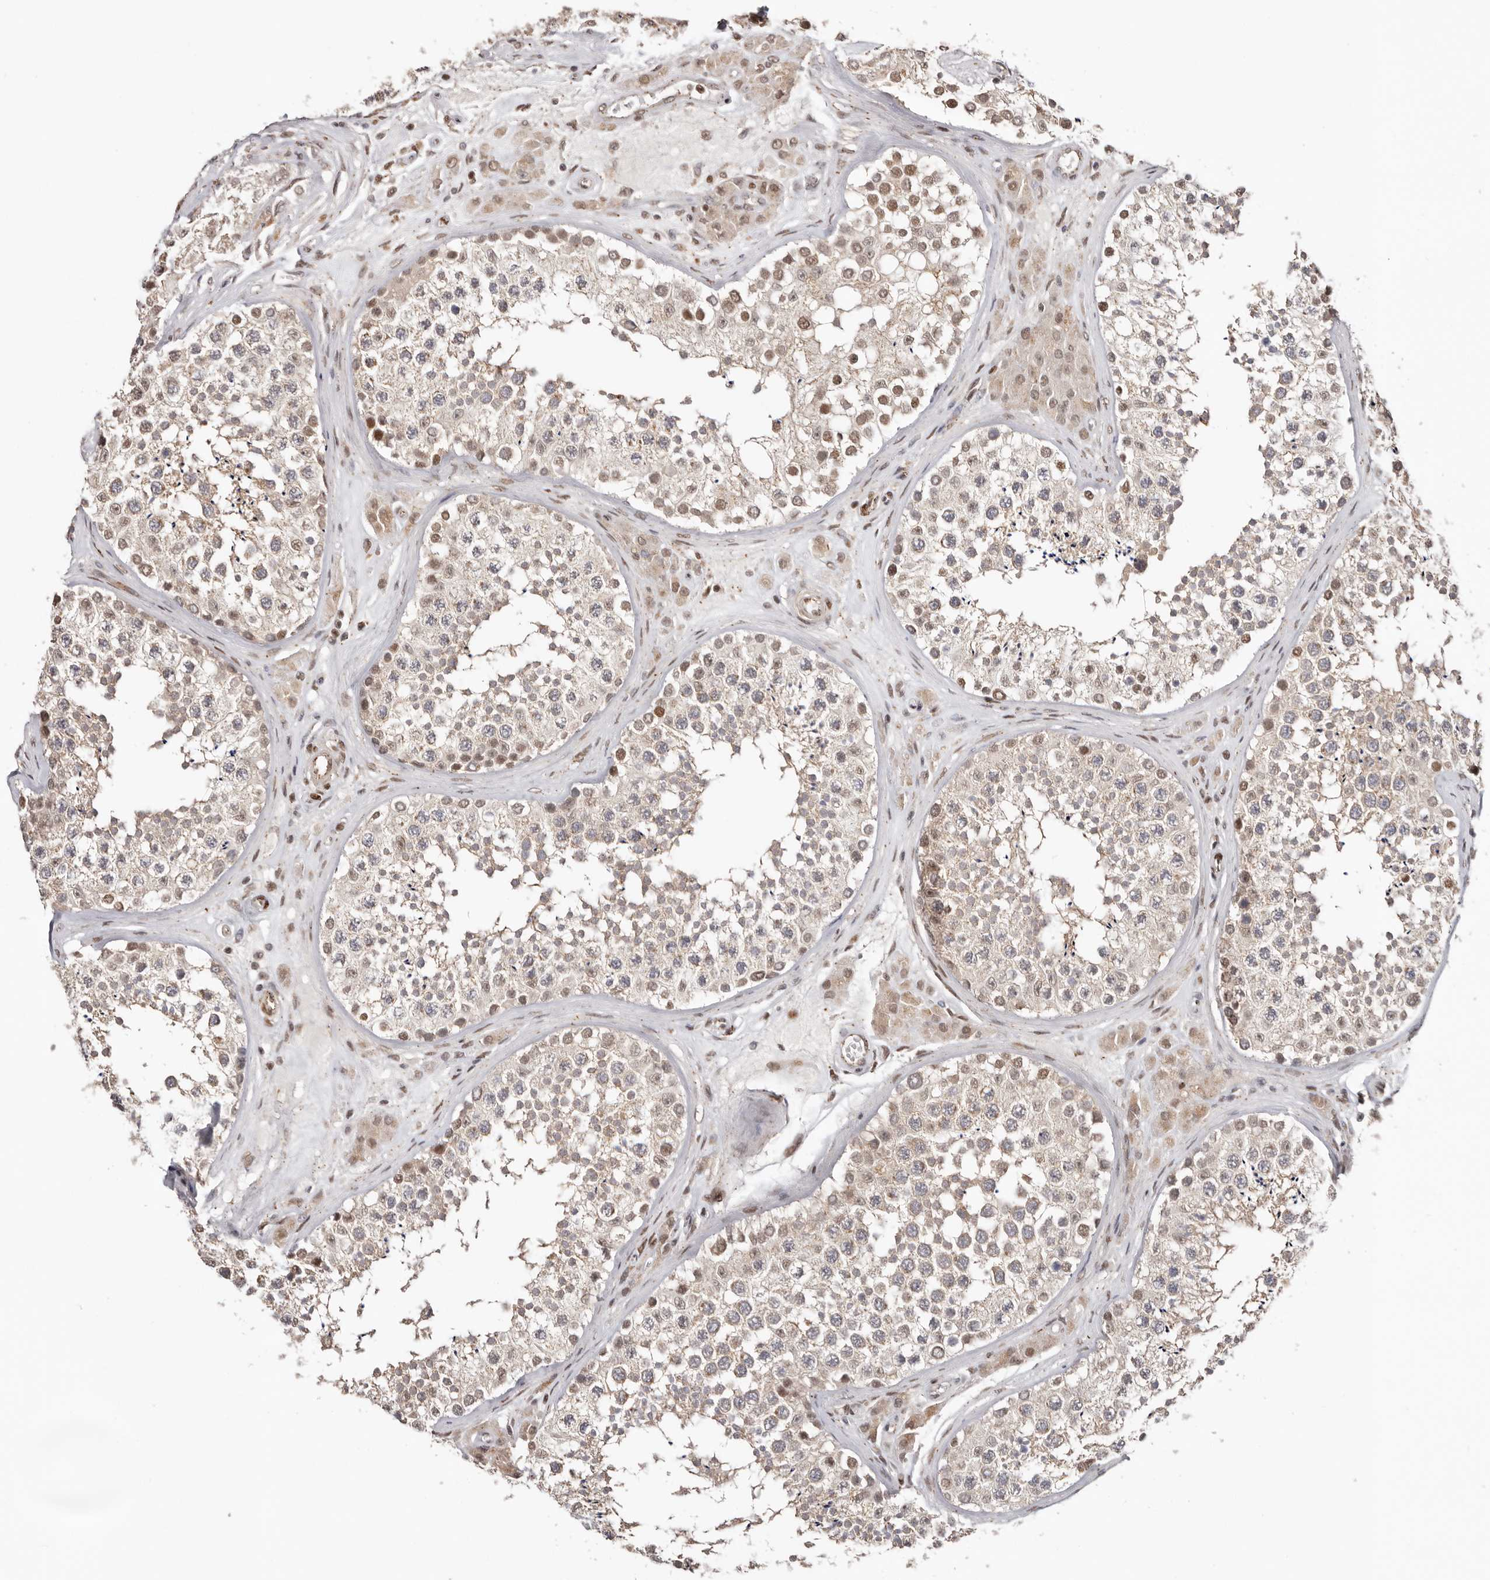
{"staining": {"intensity": "moderate", "quantity": "25%-75%", "location": "nuclear"}, "tissue": "testis", "cell_type": "Cells in seminiferous ducts", "image_type": "normal", "snomed": [{"axis": "morphology", "description": "Normal tissue, NOS"}, {"axis": "topography", "description": "Testis"}], "caption": "Immunohistochemical staining of unremarkable testis displays 25%-75% levels of moderate nuclear protein positivity in approximately 25%-75% of cells in seminiferous ducts.", "gene": "SMAD7", "patient": {"sex": "male", "age": 46}}